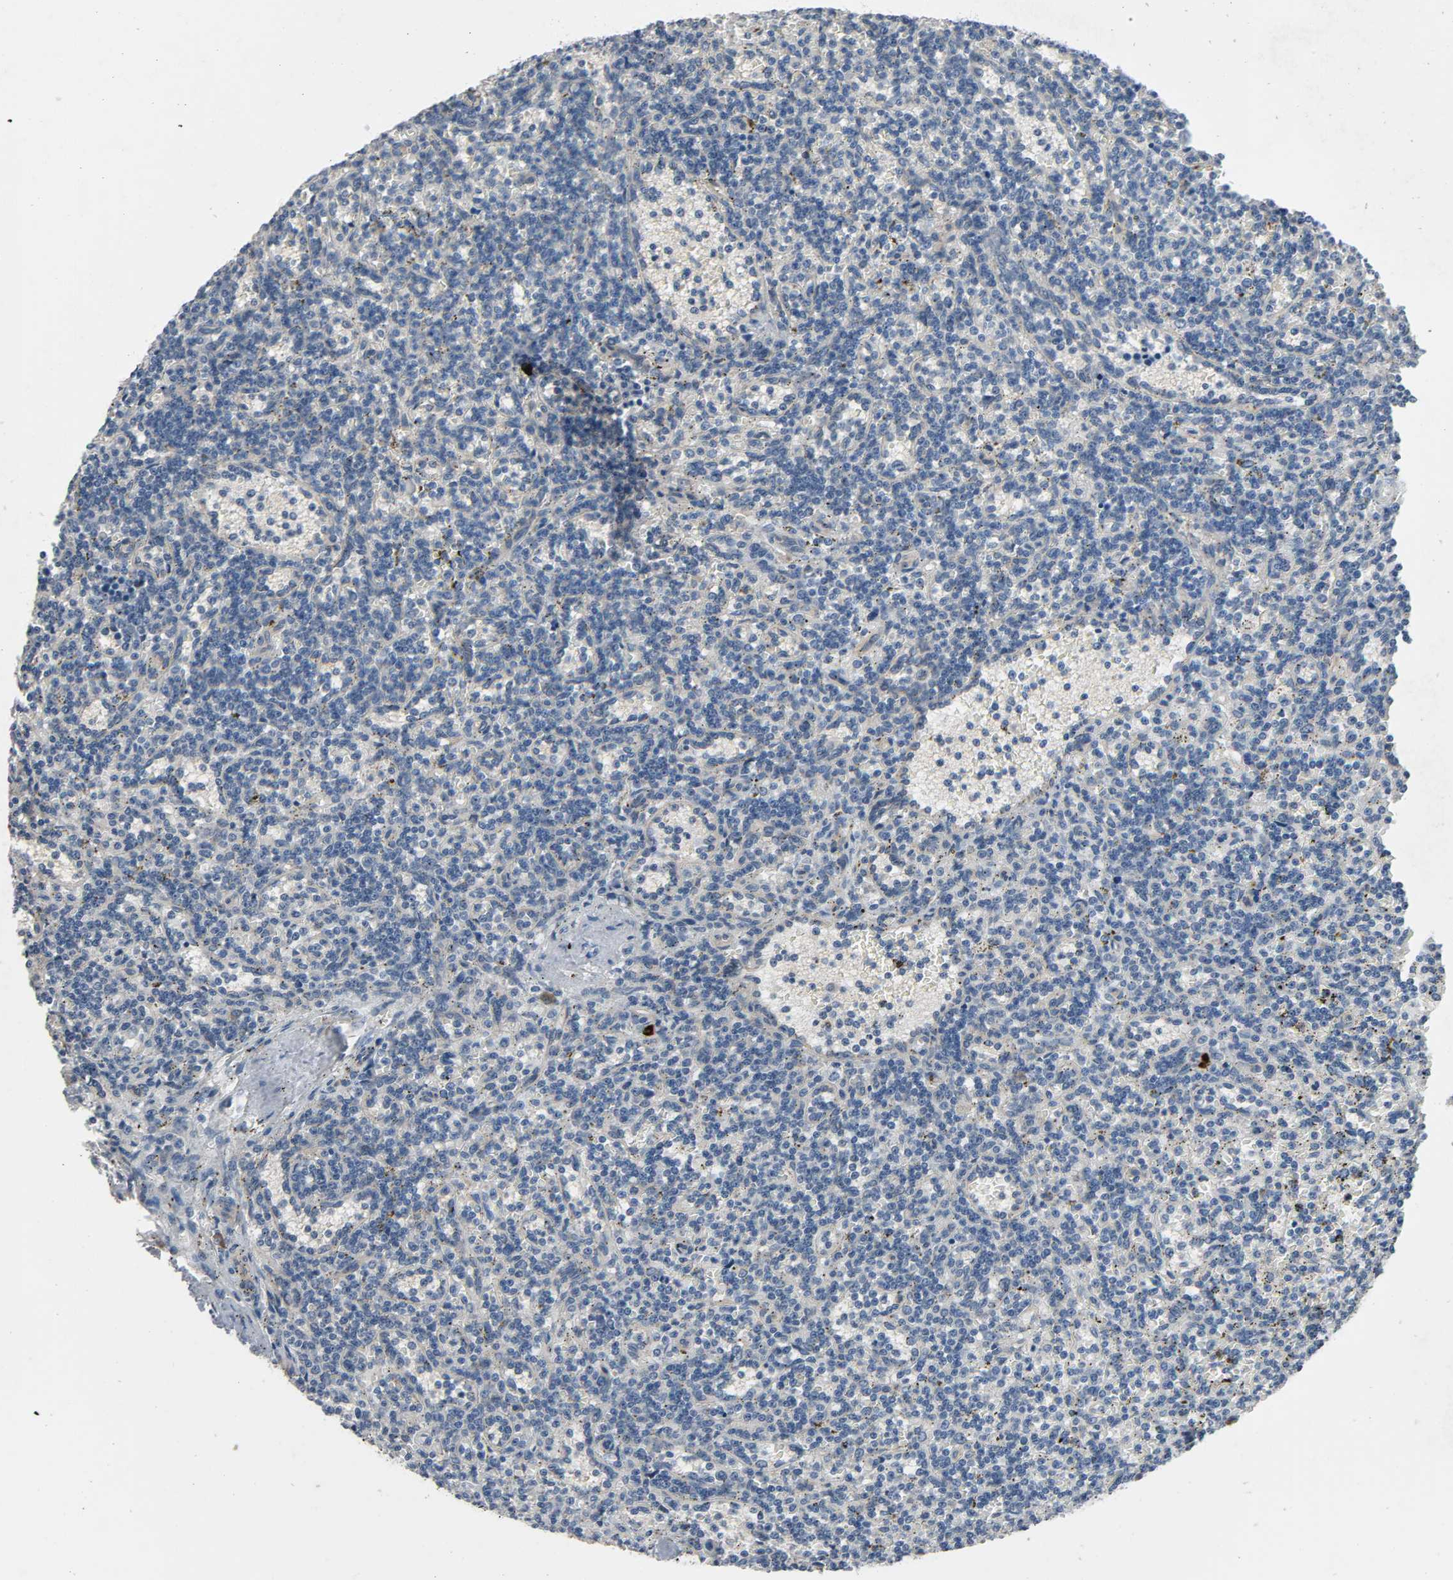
{"staining": {"intensity": "negative", "quantity": "none", "location": "none"}, "tissue": "lymphoma", "cell_type": "Tumor cells", "image_type": "cancer", "snomed": [{"axis": "morphology", "description": "Malignant lymphoma, non-Hodgkin's type, Low grade"}, {"axis": "topography", "description": "Spleen"}], "caption": "Tumor cells are negative for brown protein staining in malignant lymphoma, non-Hodgkin's type (low-grade). (Stains: DAB (3,3'-diaminobenzidine) IHC with hematoxylin counter stain, Microscopy: brightfield microscopy at high magnification).", "gene": "LIMCH1", "patient": {"sex": "male", "age": 73}}